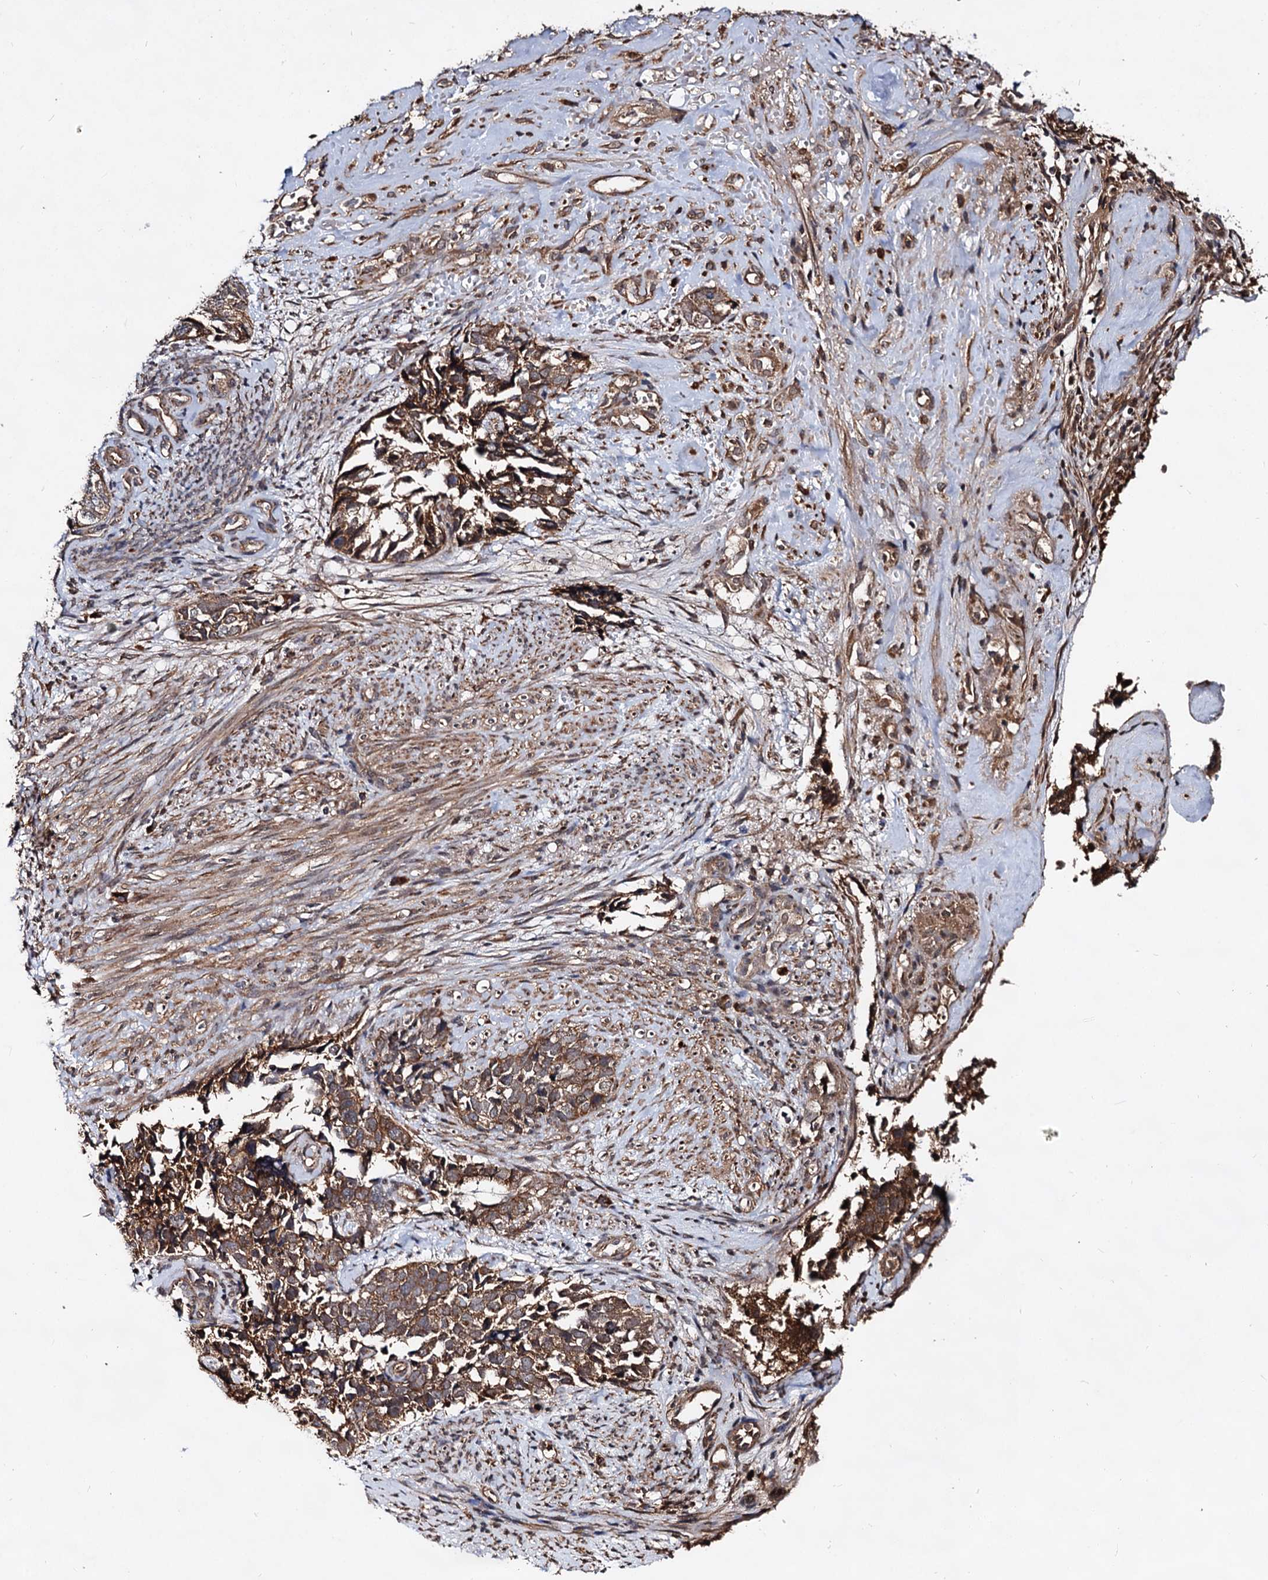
{"staining": {"intensity": "moderate", "quantity": ">75%", "location": "cytoplasmic/membranous"}, "tissue": "cervical cancer", "cell_type": "Tumor cells", "image_type": "cancer", "snomed": [{"axis": "morphology", "description": "Squamous cell carcinoma, NOS"}, {"axis": "topography", "description": "Cervix"}], "caption": "Approximately >75% of tumor cells in human squamous cell carcinoma (cervical) exhibit moderate cytoplasmic/membranous protein positivity as visualized by brown immunohistochemical staining.", "gene": "TEX9", "patient": {"sex": "female", "age": 63}}